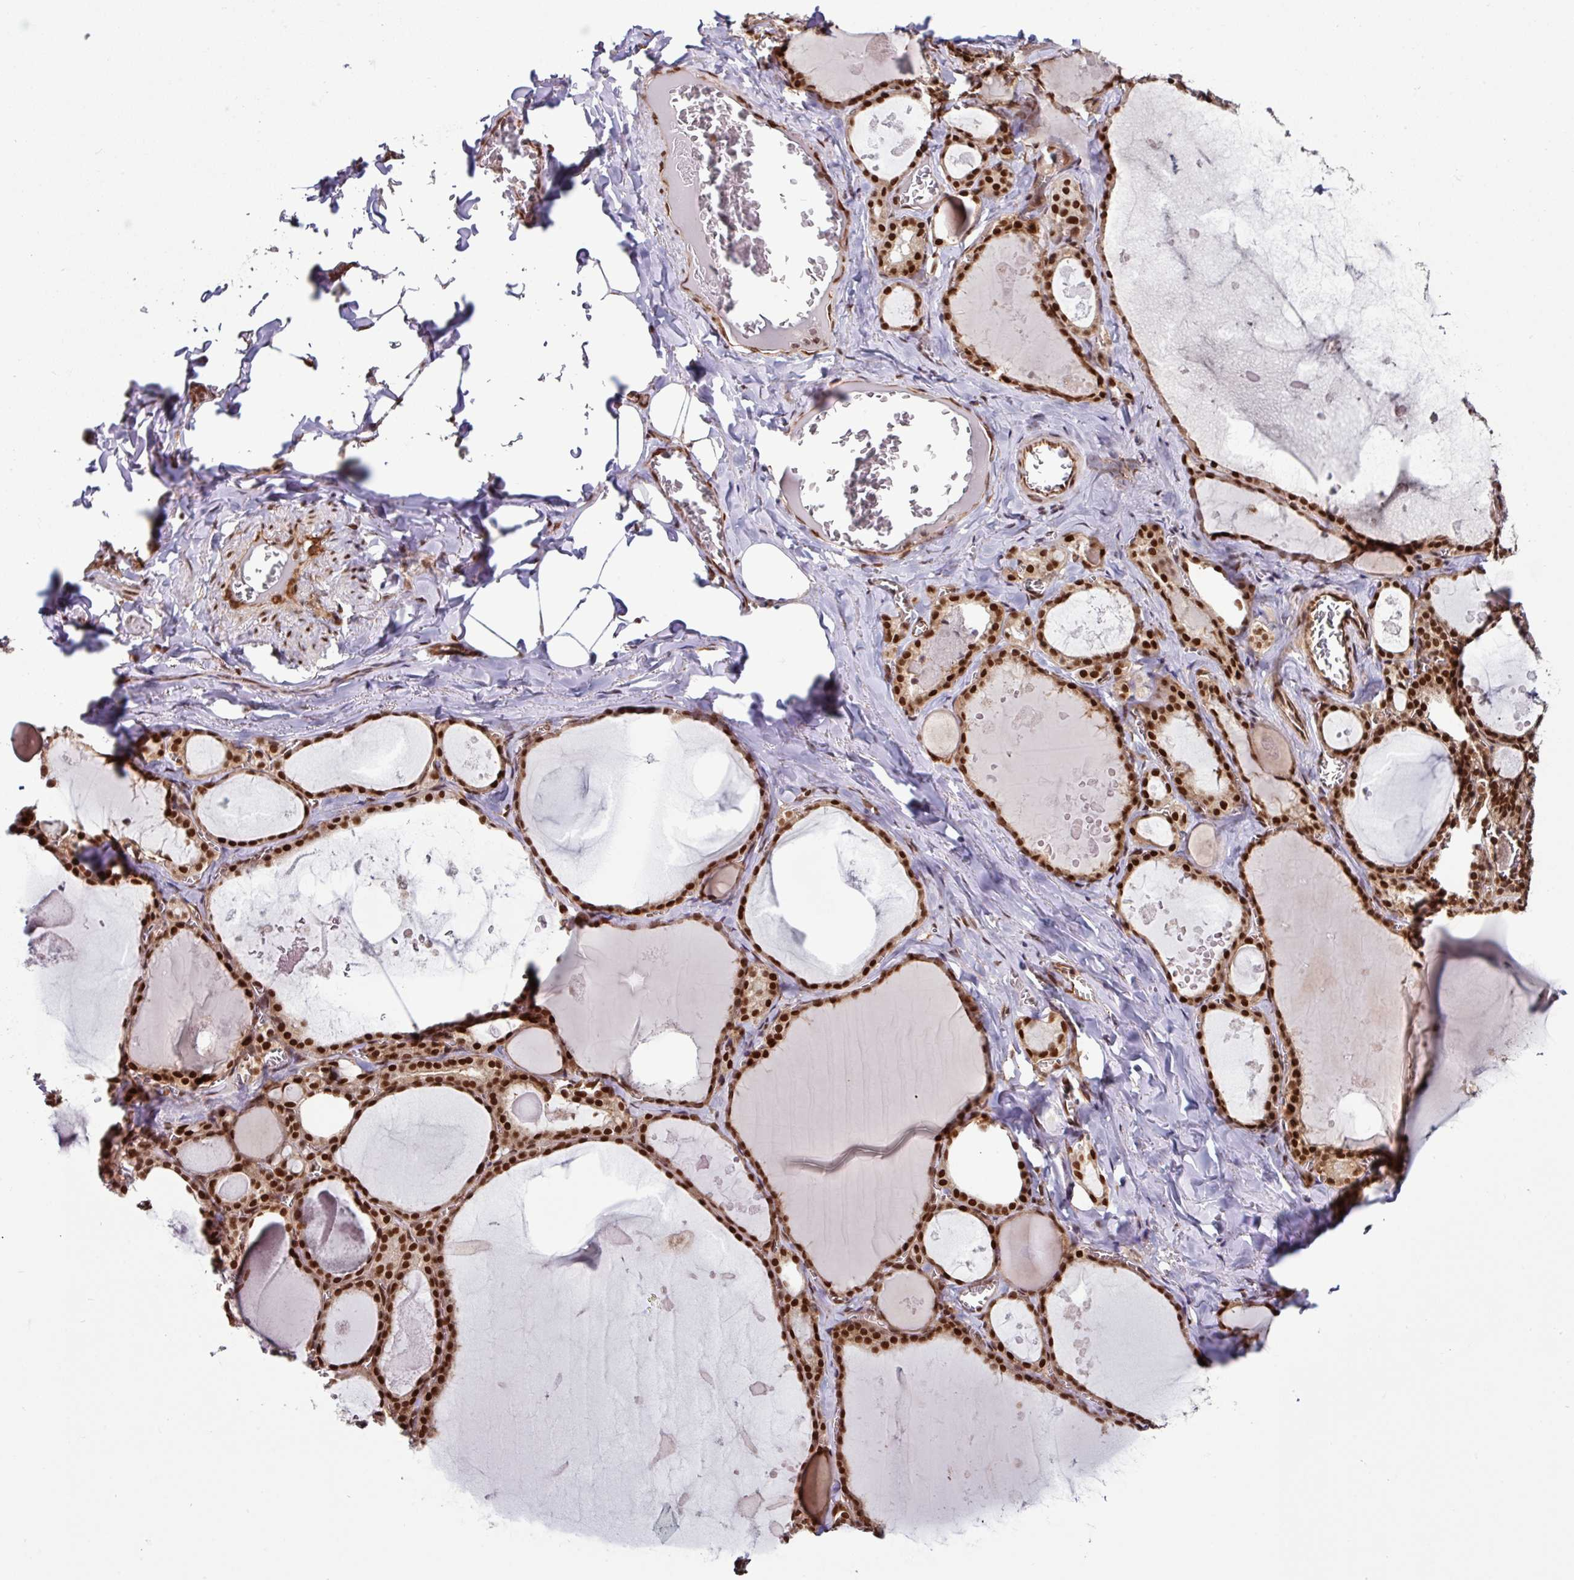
{"staining": {"intensity": "strong", "quantity": ">75%", "location": "nuclear"}, "tissue": "thyroid gland", "cell_type": "Glandular cells", "image_type": "normal", "snomed": [{"axis": "morphology", "description": "Normal tissue, NOS"}, {"axis": "topography", "description": "Thyroid gland"}], "caption": "Strong nuclear protein staining is appreciated in about >75% of glandular cells in thyroid gland.", "gene": "MORF4L2", "patient": {"sex": "male", "age": 56}}